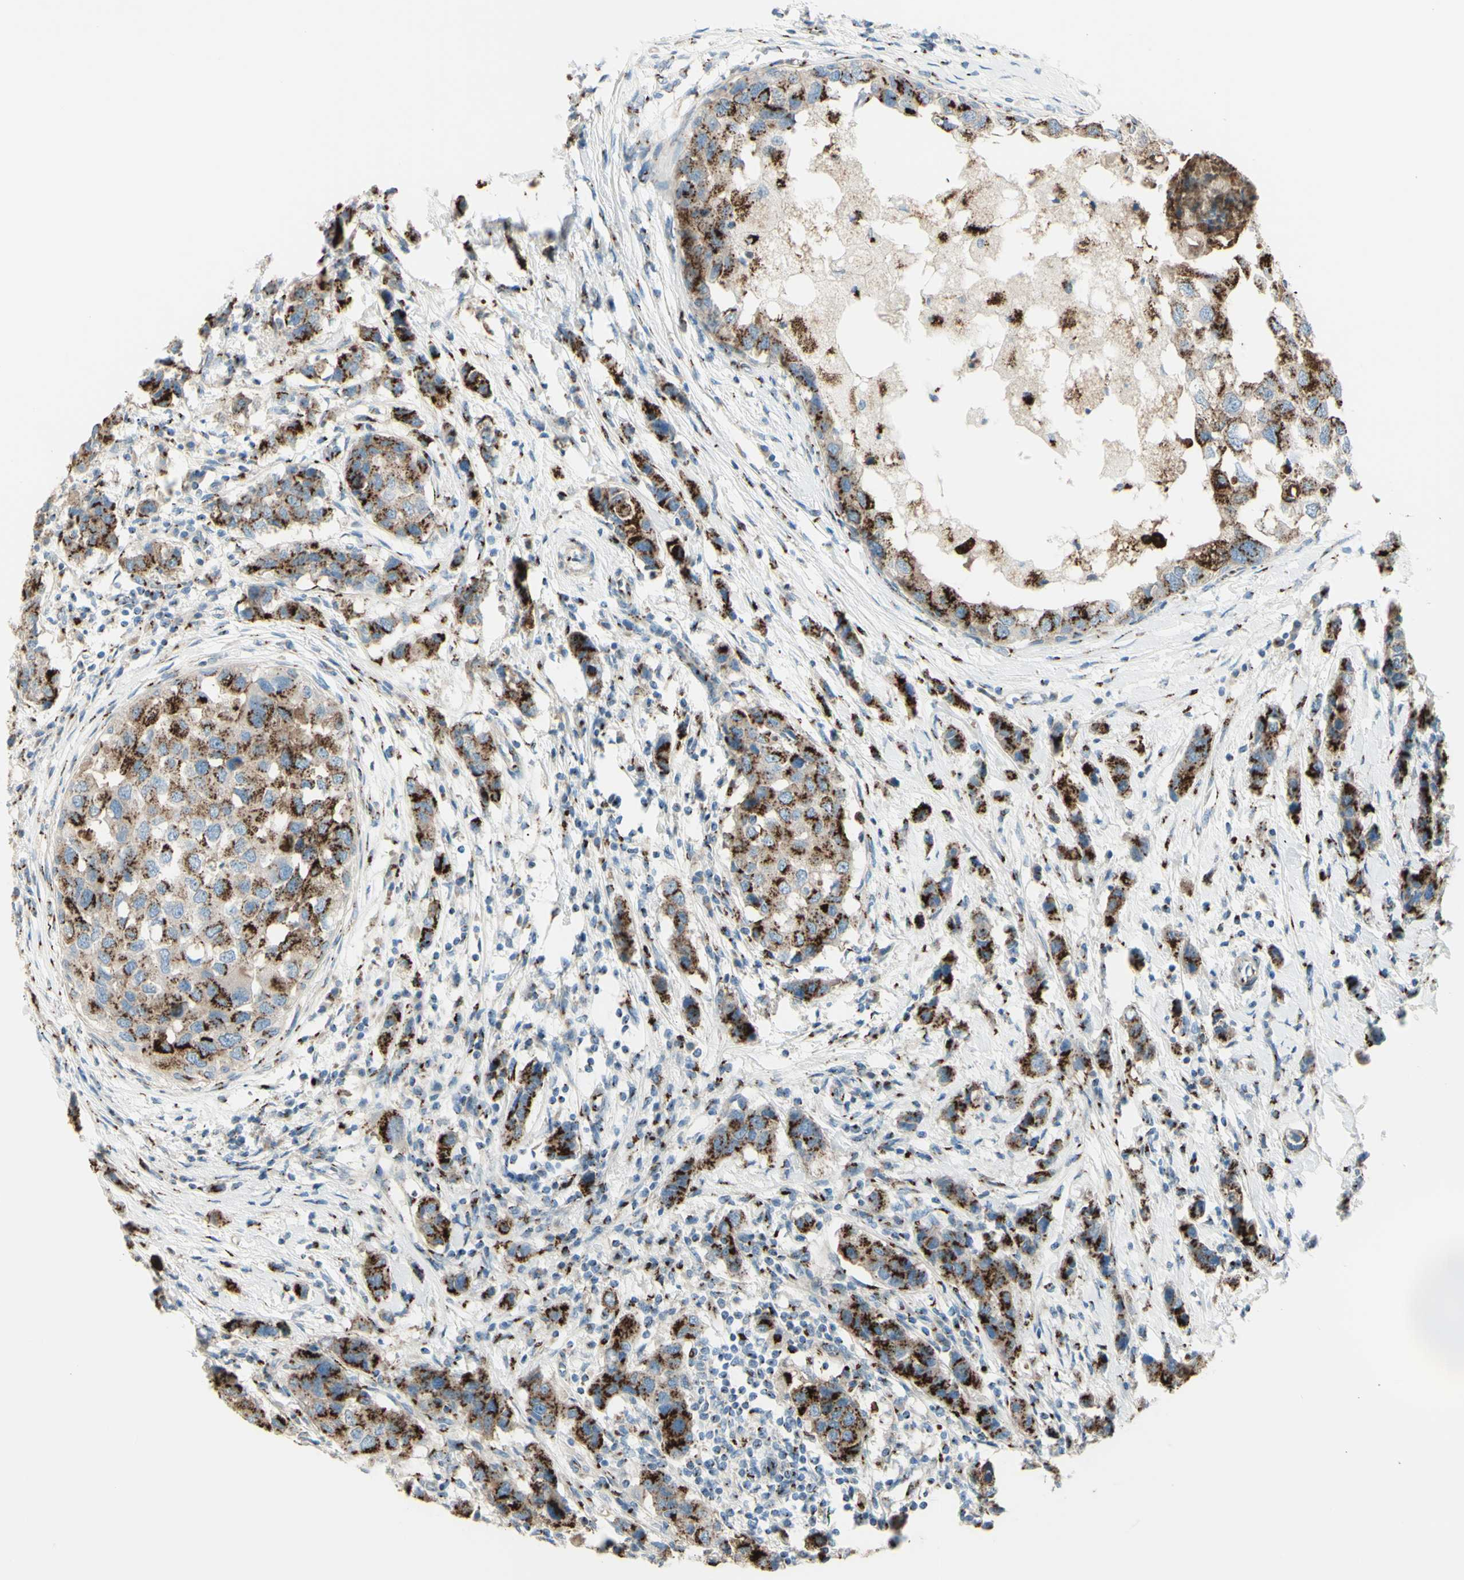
{"staining": {"intensity": "strong", "quantity": ">75%", "location": "cytoplasmic/membranous"}, "tissue": "breast cancer", "cell_type": "Tumor cells", "image_type": "cancer", "snomed": [{"axis": "morphology", "description": "Normal tissue, NOS"}, {"axis": "morphology", "description": "Duct carcinoma"}, {"axis": "topography", "description": "Breast"}], "caption": "This is a photomicrograph of IHC staining of breast cancer (infiltrating ductal carcinoma), which shows strong expression in the cytoplasmic/membranous of tumor cells.", "gene": "B4GALT1", "patient": {"sex": "female", "age": 50}}